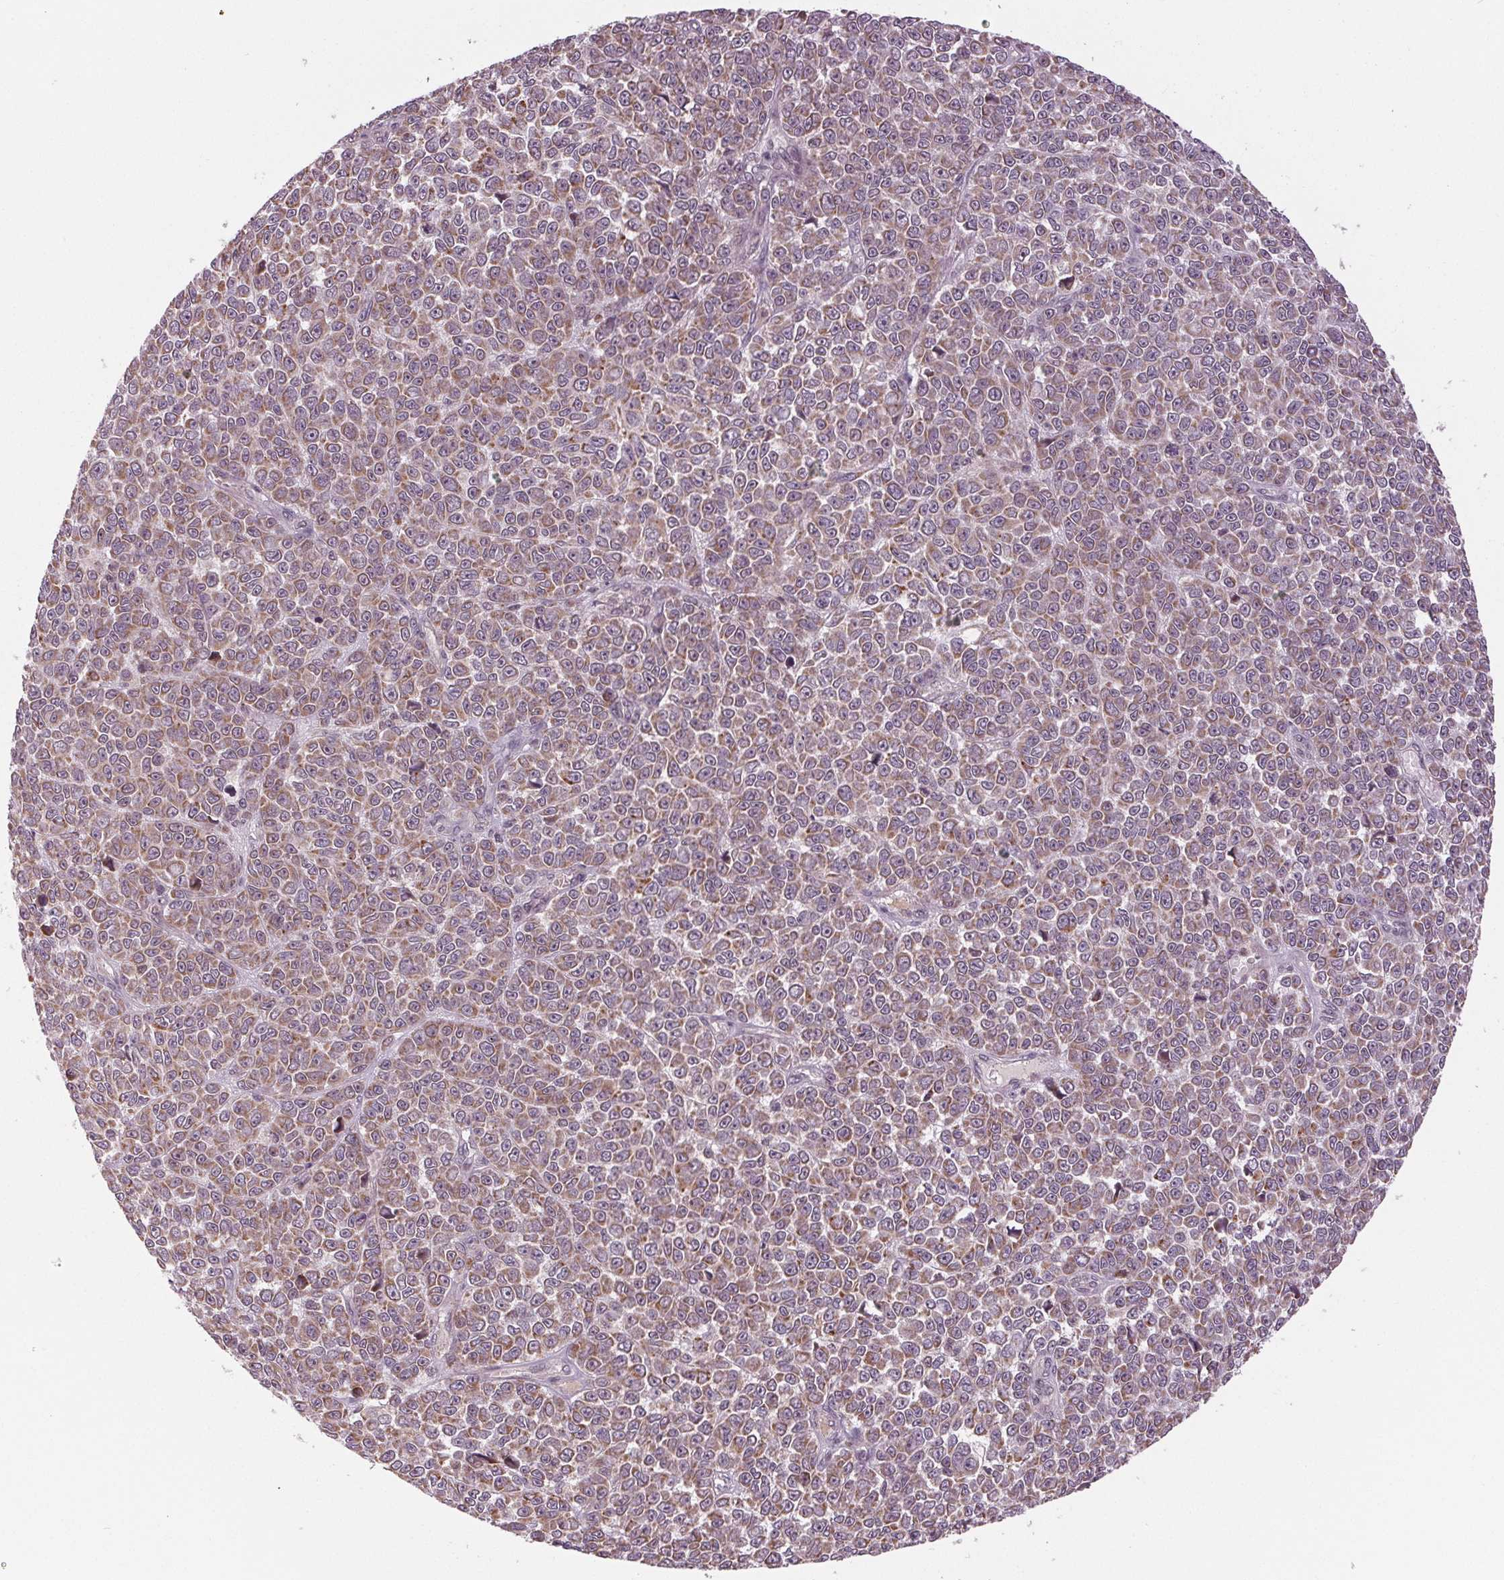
{"staining": {"intensity": "moderate", "quantity": "25%-75%", "location": "cytoplasmic/membranous"}, "tissue": "melanoma", "cell_type": "Tumor cells", "image_type": "cancer", "snomed": [{"axis": "morphology", "description": "Malignant melanoma, NOS"}, {"axis": "topography", "description": "Skin"}], "caption": "Tumor cells show medium levels of moderate cytoplasmic/membranous expression in about 25%-75% of cells in melanoma. Nuclei are stained in blue.", "gene": "STAT3", "patient": {"sex": "female", "age": 95}}